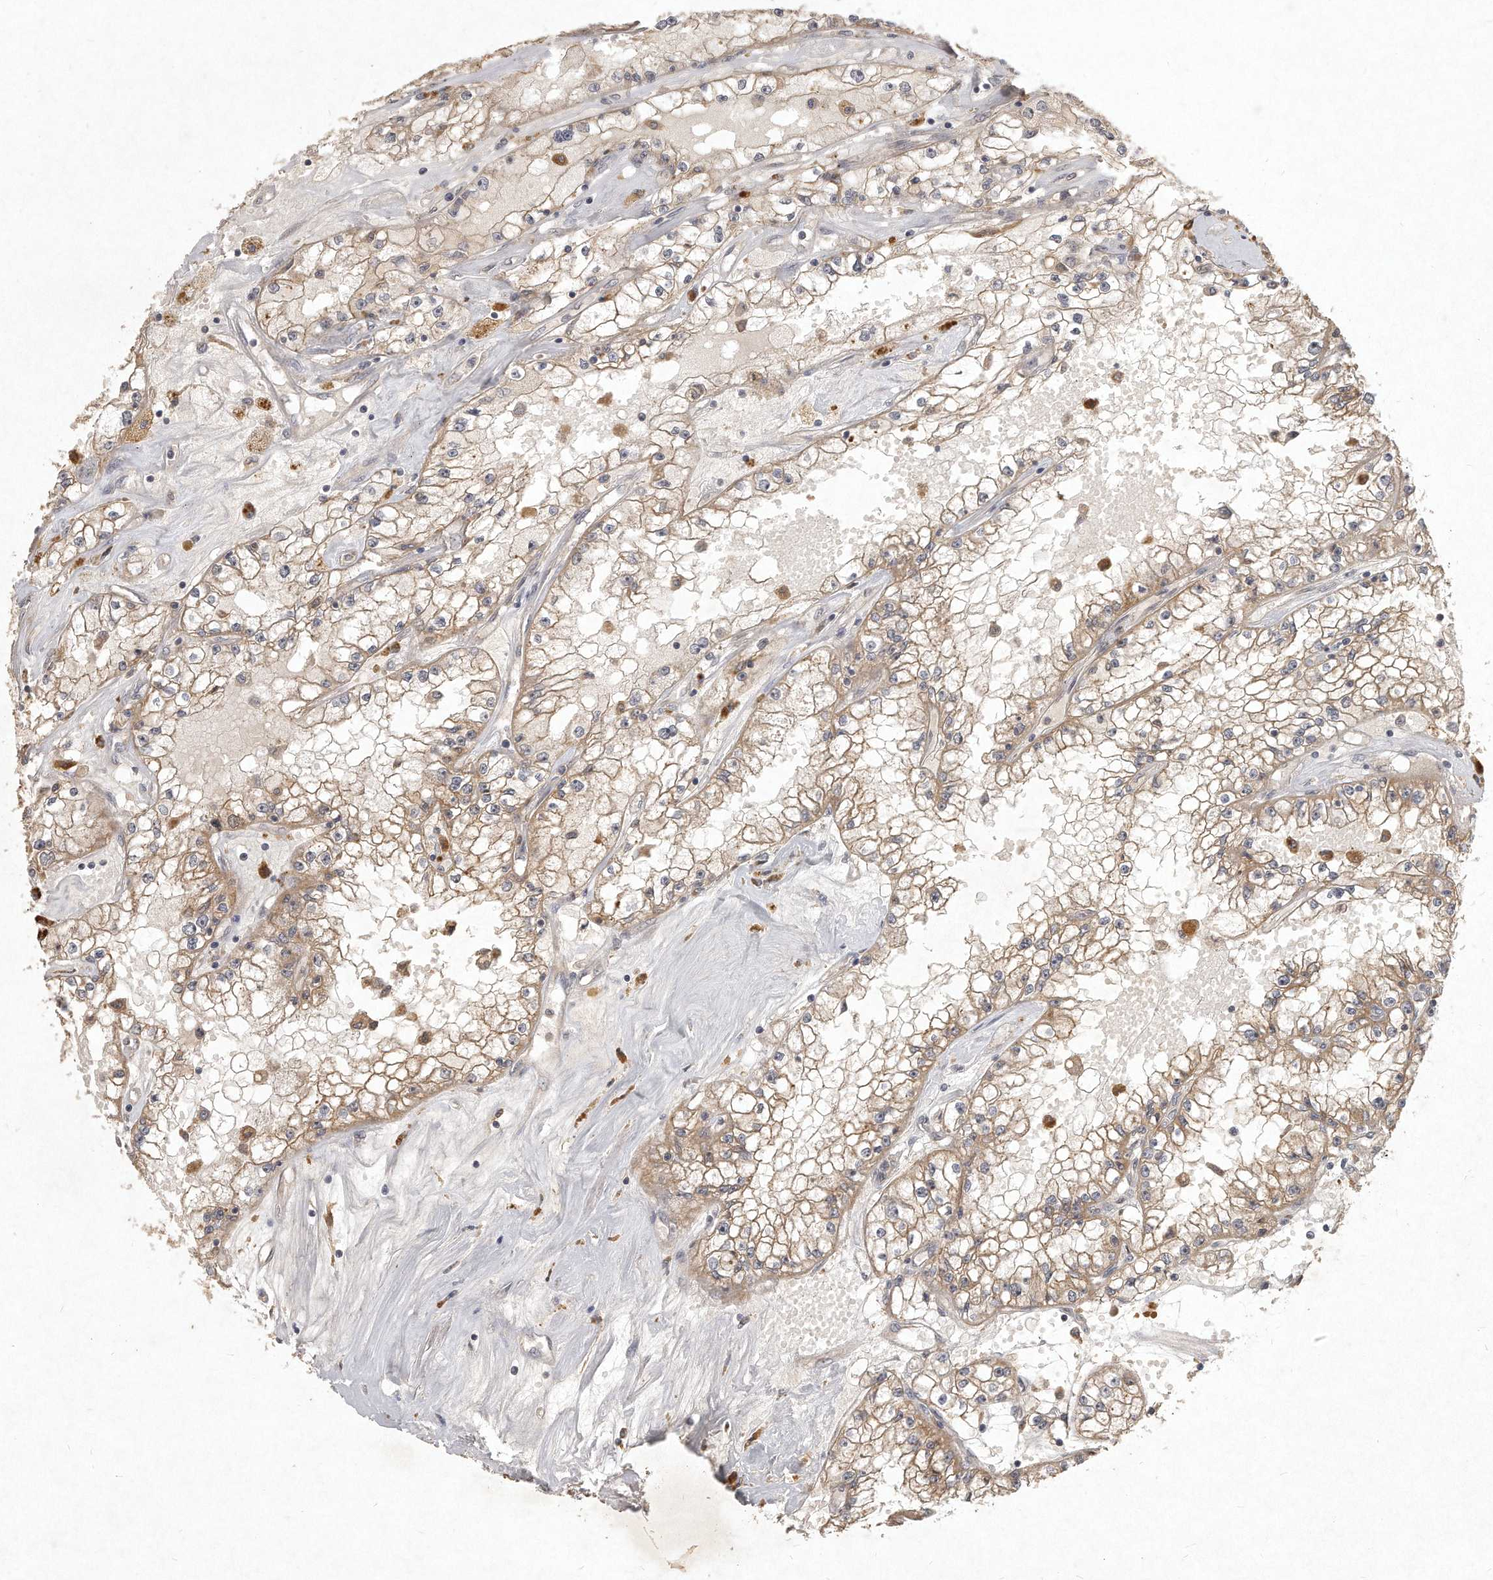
{"staining": {"intensity": "moderate", "quantity": ">75%", "location": "cytoplasmic/membranous"}, "tissue": "renal cancer", "cell_type": "Tumor cells", "image_type": "cancer", "snomed": [{"axis": "morphology", "description": "Adenocarcinoma, NOS"}, {"axis": "topography", "description": "Kidney"}], "caption": "Immunohistochemical staining of renal adenocarcinoma demonstrates medium levels of moderate cytoplasmic/membranous protein positivity in approximately >75% of tumor cells.", "gene": "LGALS8", "patient": {"sex": "male", "age": 56}}